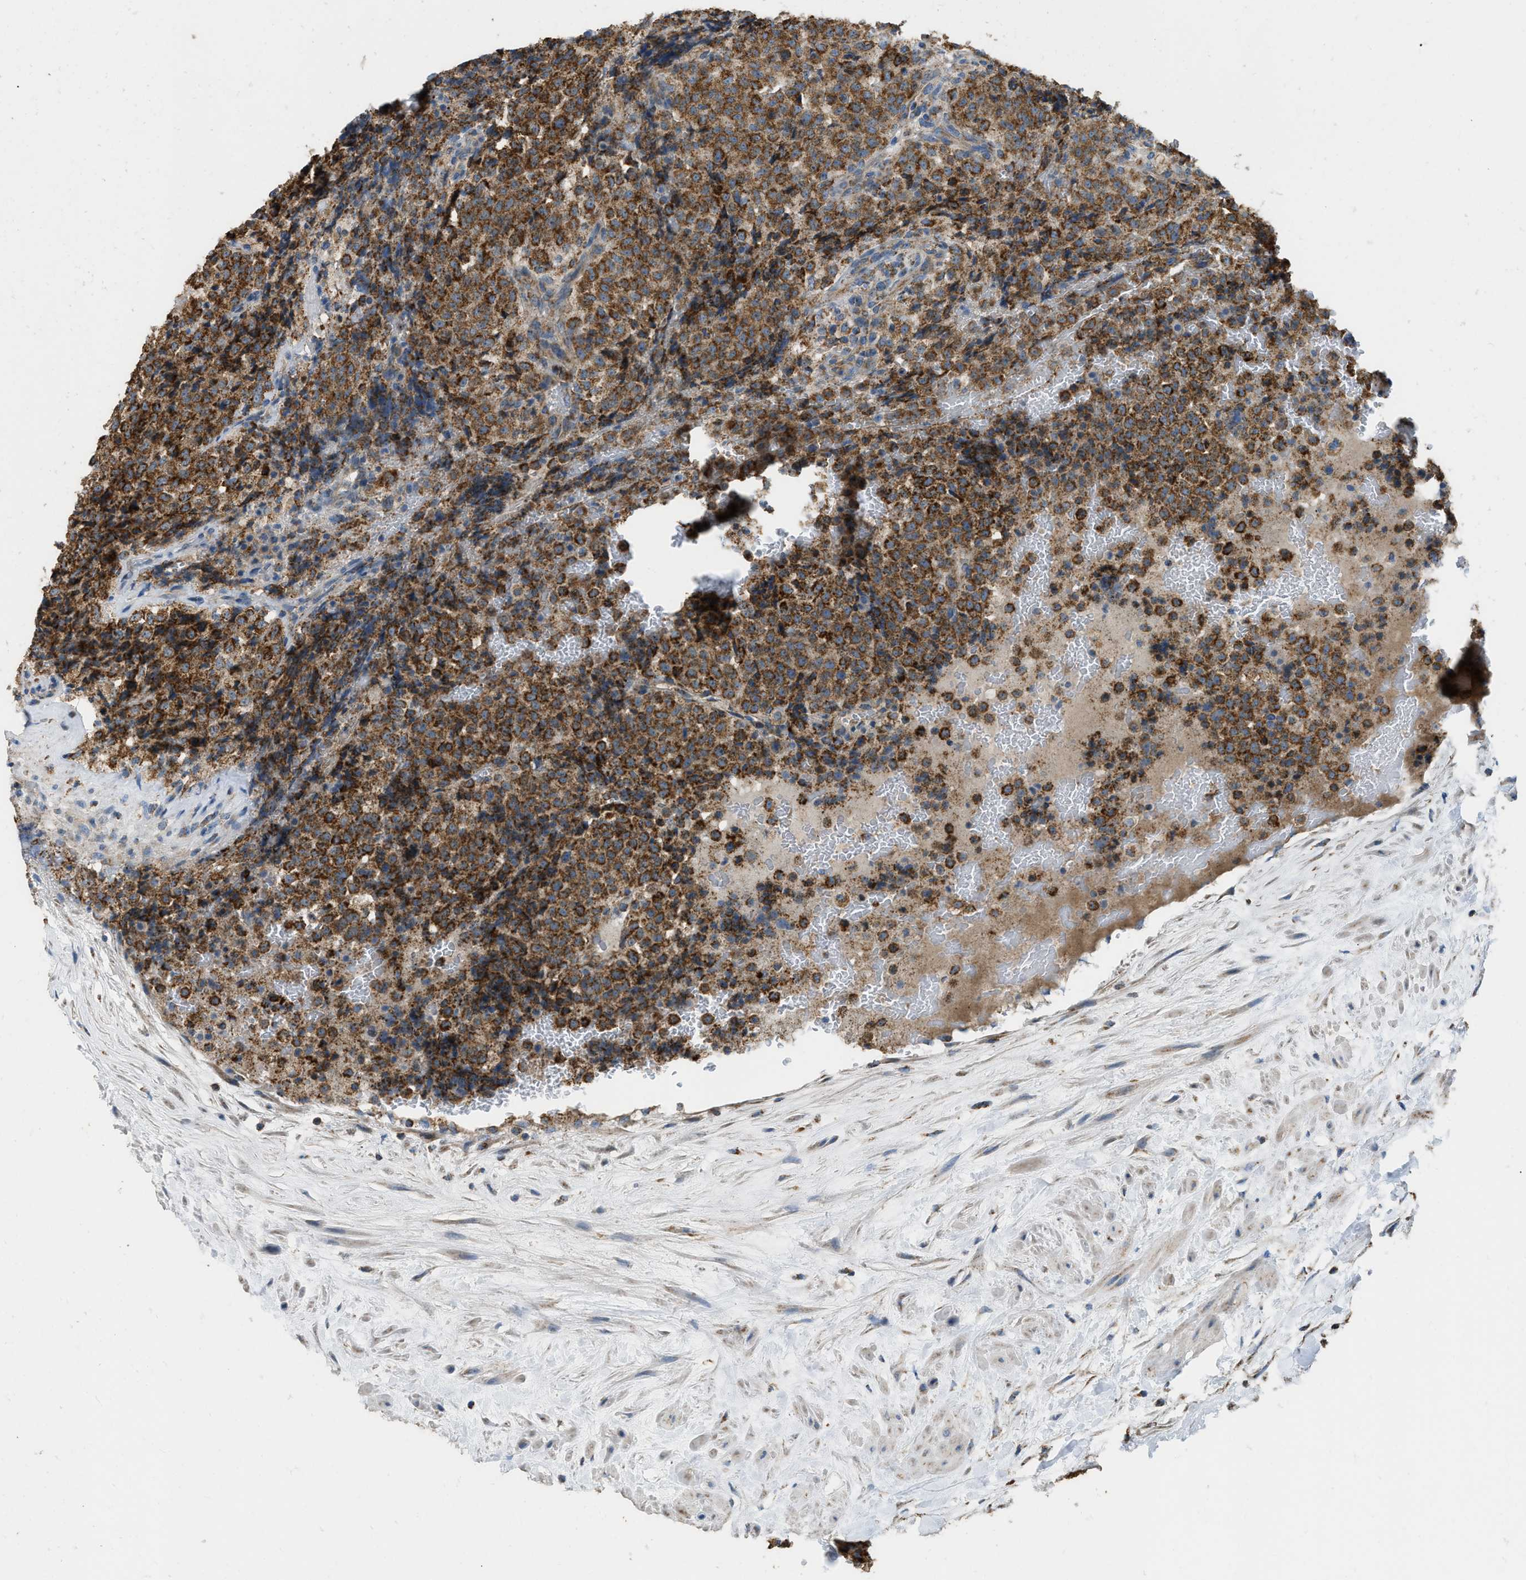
{"staining": {"intensity": "strong", "quantity": ">75%", "location": "cytoplasmic/membranous"}, "tissue": "testis cancer", "cell_type": "Tumor cells", "image_type": "cancer", "snomed": [{"axis": "morphology", "description": "Seminoma, NOS"}, {"axis": "topography", "description": "Testis"}], "caption": "Brown immunohistochemical staining in testis seminoma demonstrates strong cytoplasmic/membranous expression in about >75% of tumor cells.", "gene": "ETFB", "patient": {"sex": "male", "age": 59}}